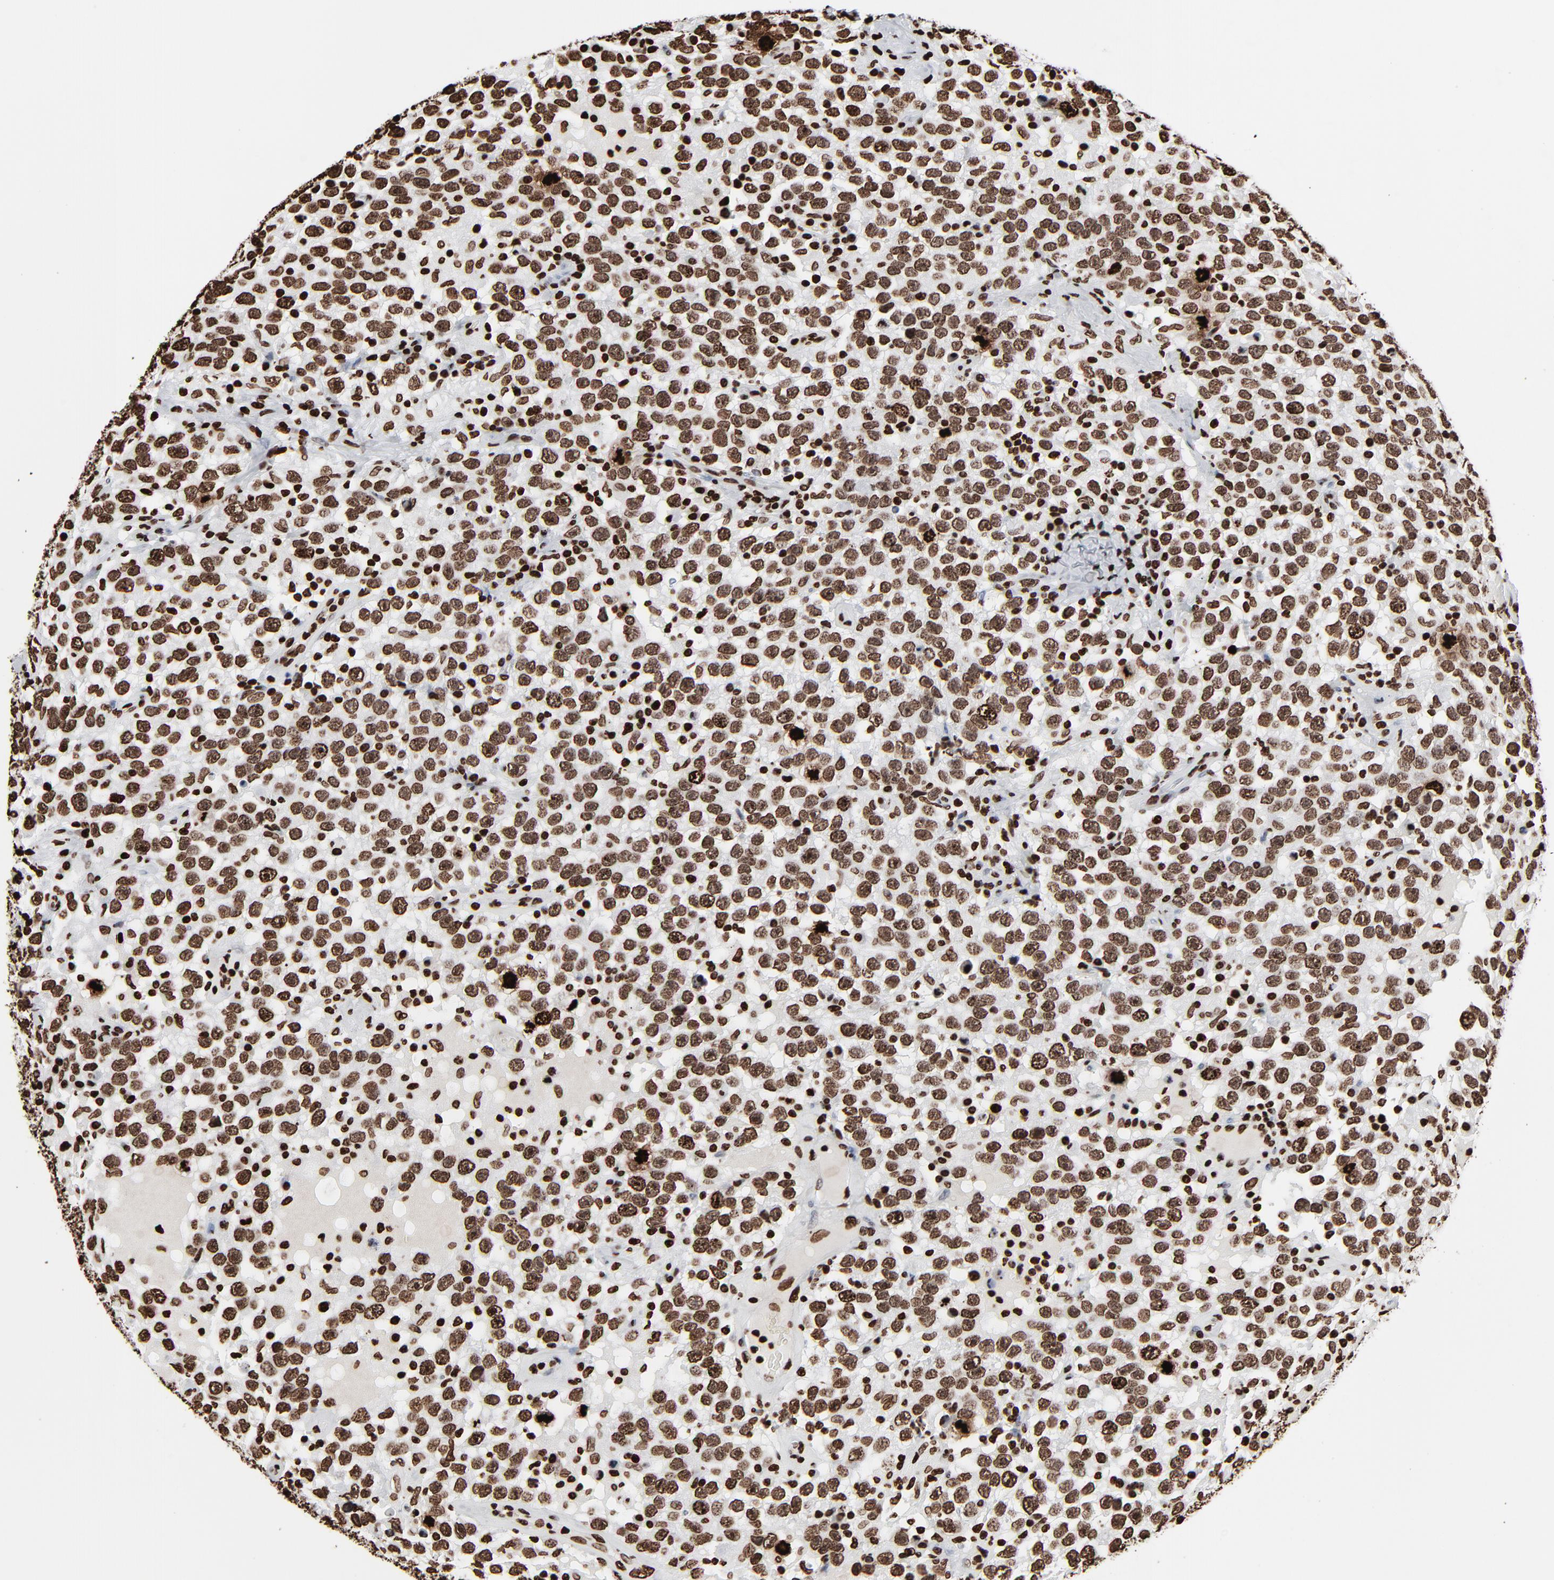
{"staining": {"intensity": "strong", "quantity": ">75%", "location": "nuclear"}, "tissue": "testis cancer", "cell_type": "Tumor cells", "image_type": "cancer", "snomed": [{"axis": "morphology", "description": "Seminoma, NOS"}, {"axis": "topography", "description": "Testis"}], "caption": "Immunohistochemistry micrograph of neoplastic tissue: human testis cancer stained using immunohistochemistry exhibits high levels of strong protein expression localized specifically in the nuclear of tumor cells, appearing as a nuclear brown color.", "gene": "H3-4", "patient": {"sex": "male", "age": 41}}